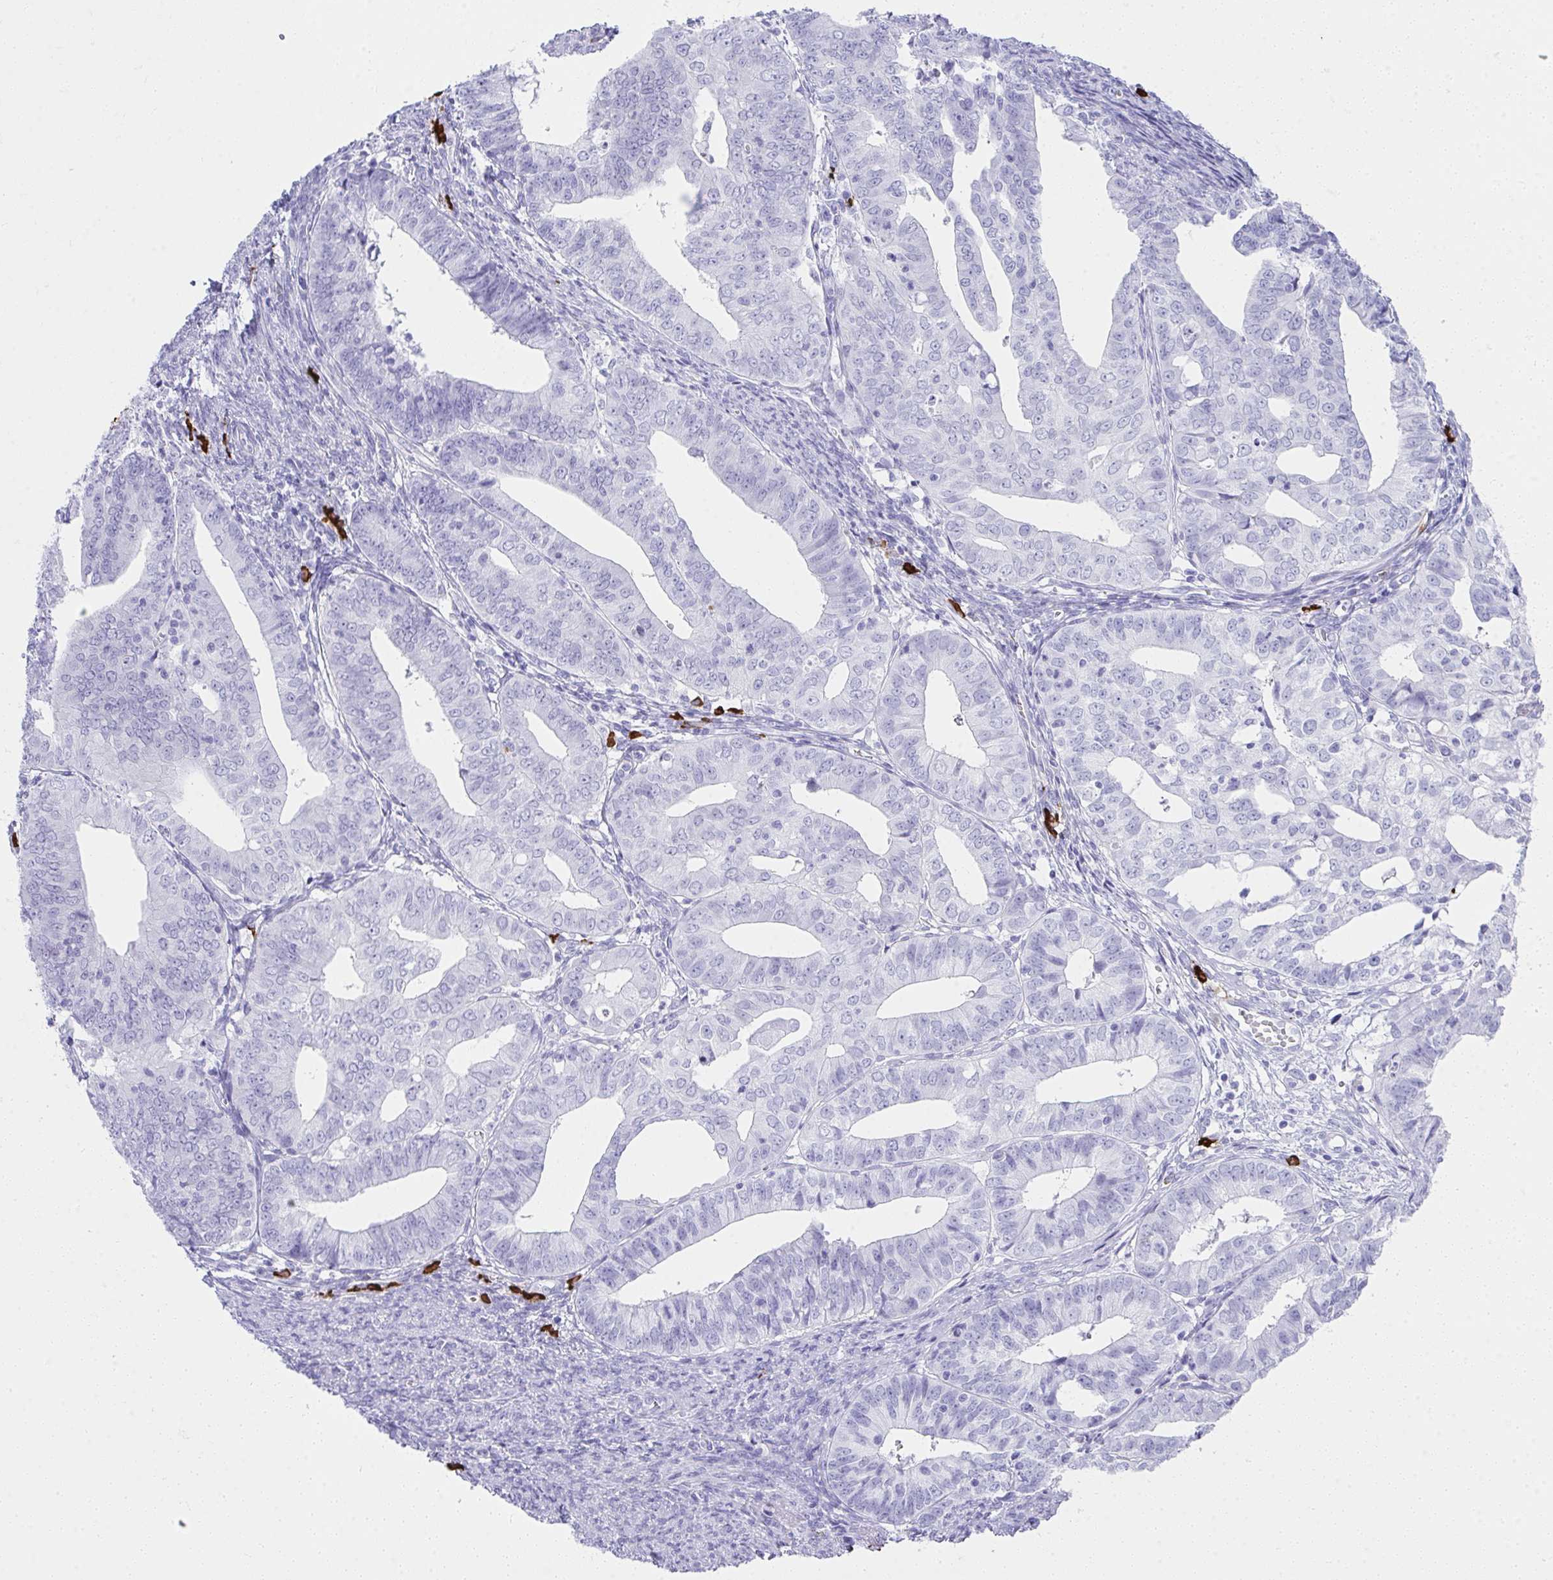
{"staining": {"intensity": "negative", "quantity": "none", "location": "none"}, "tissue": "endometrial cancer", "cell_type": "Tumor cells", "image_type": "cancer", "snomed": [{"axis": "morphology", "description": "Adenocarcinoma, NOS"}, {"axis": "topography", "description": "Endometrium"}], "caption": "IHC of human endometrial adenocarcinoma reveals no staining in tumor cells.", "gene": "CDADC1", "patient": {"sex": "female", "age": 56}}